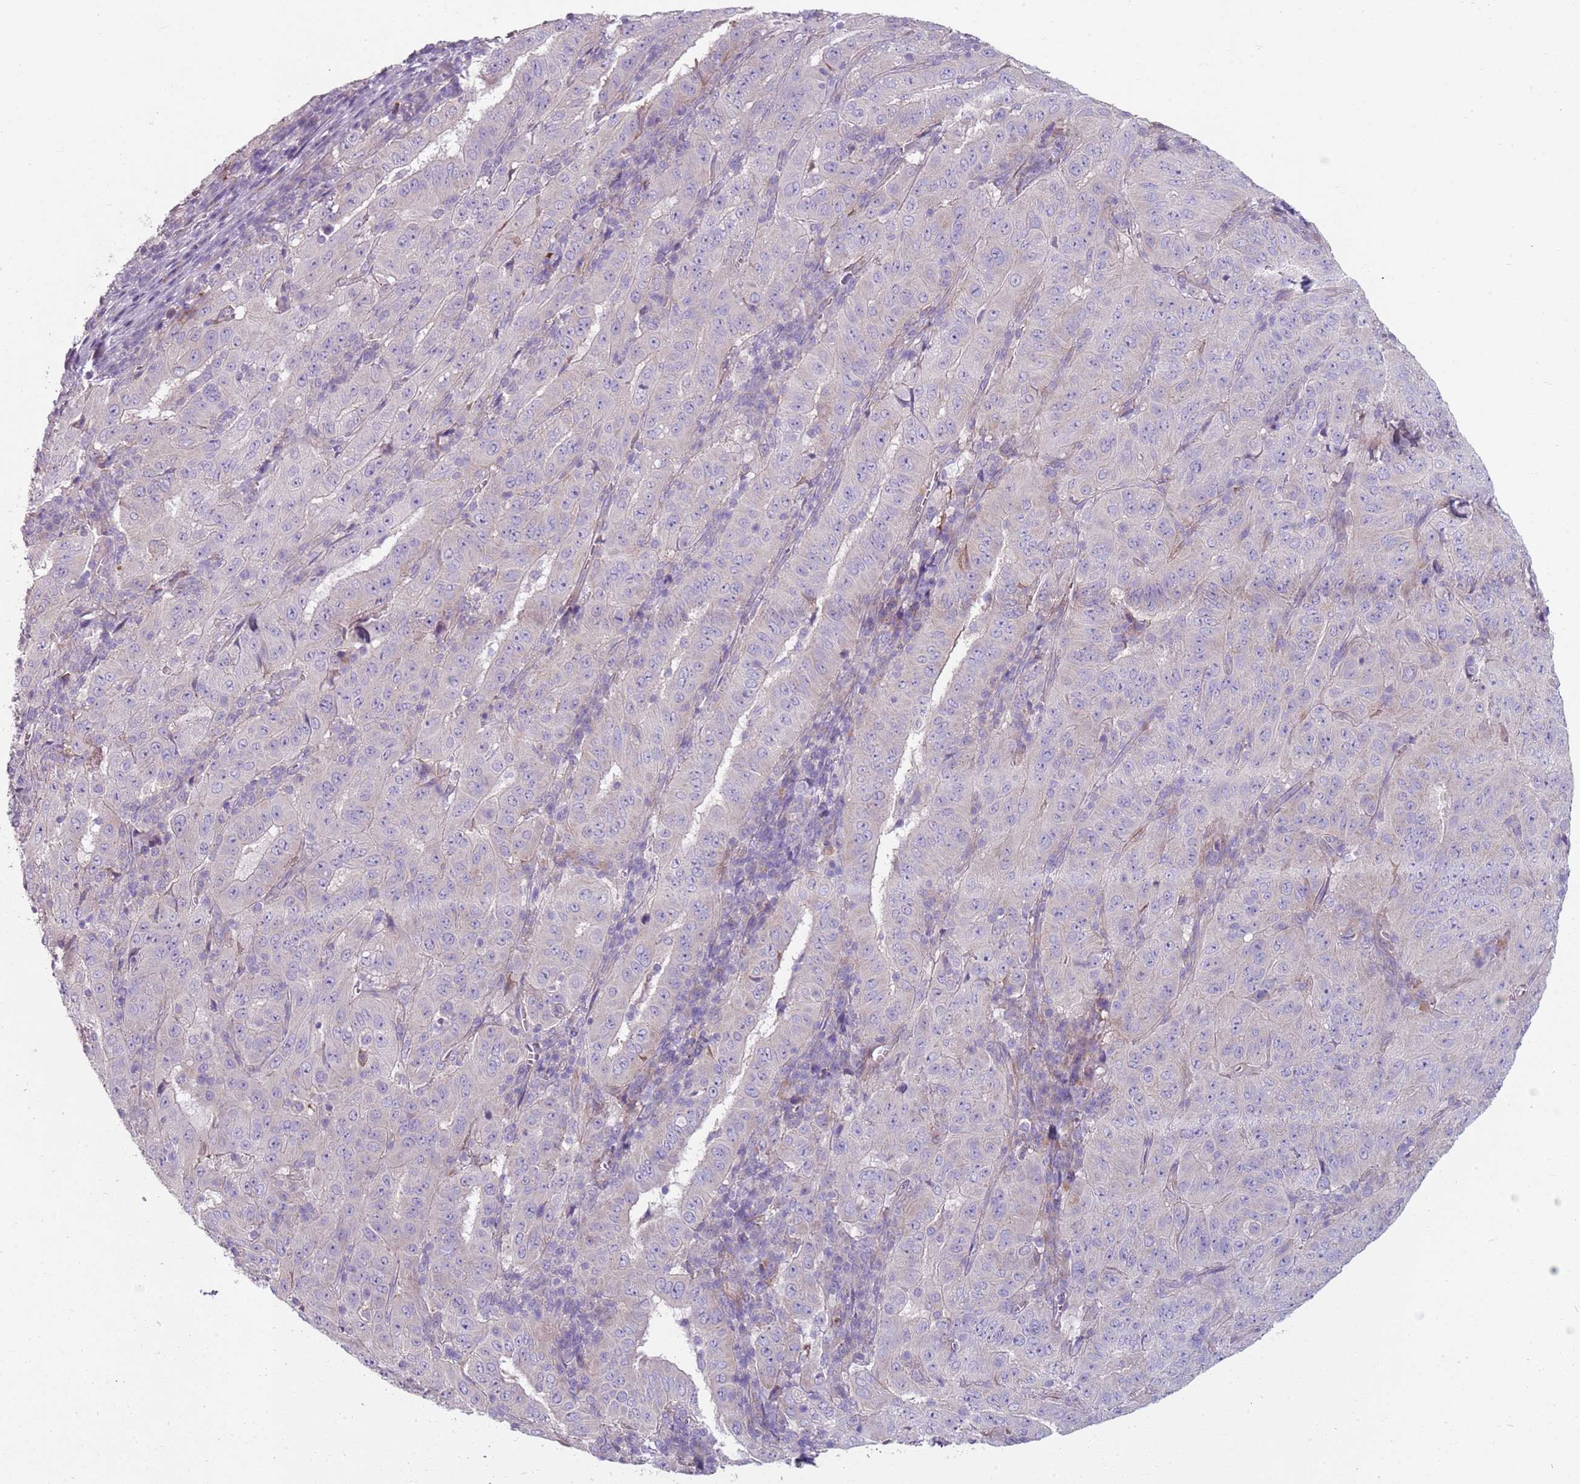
{"staining": {"intensity": "negative", "quantity": "none", "location": "none"}, "tissue": "pancreatic cancer", "cell_type": "Tumor cells", "image_type": "cancer", "snomed": [{"axis": "morphology", "description": "Adenocarcinoma, NOS"}, {"axis": "topography", "description": "Pancreas"}], "caption": "Adenocarcinoma (pancreatic) was stained to show a protein in brown. There is no significant staining in tumor cells.", "gene": "ZNF583", "patient": {"sex": "male", "age": 63}}